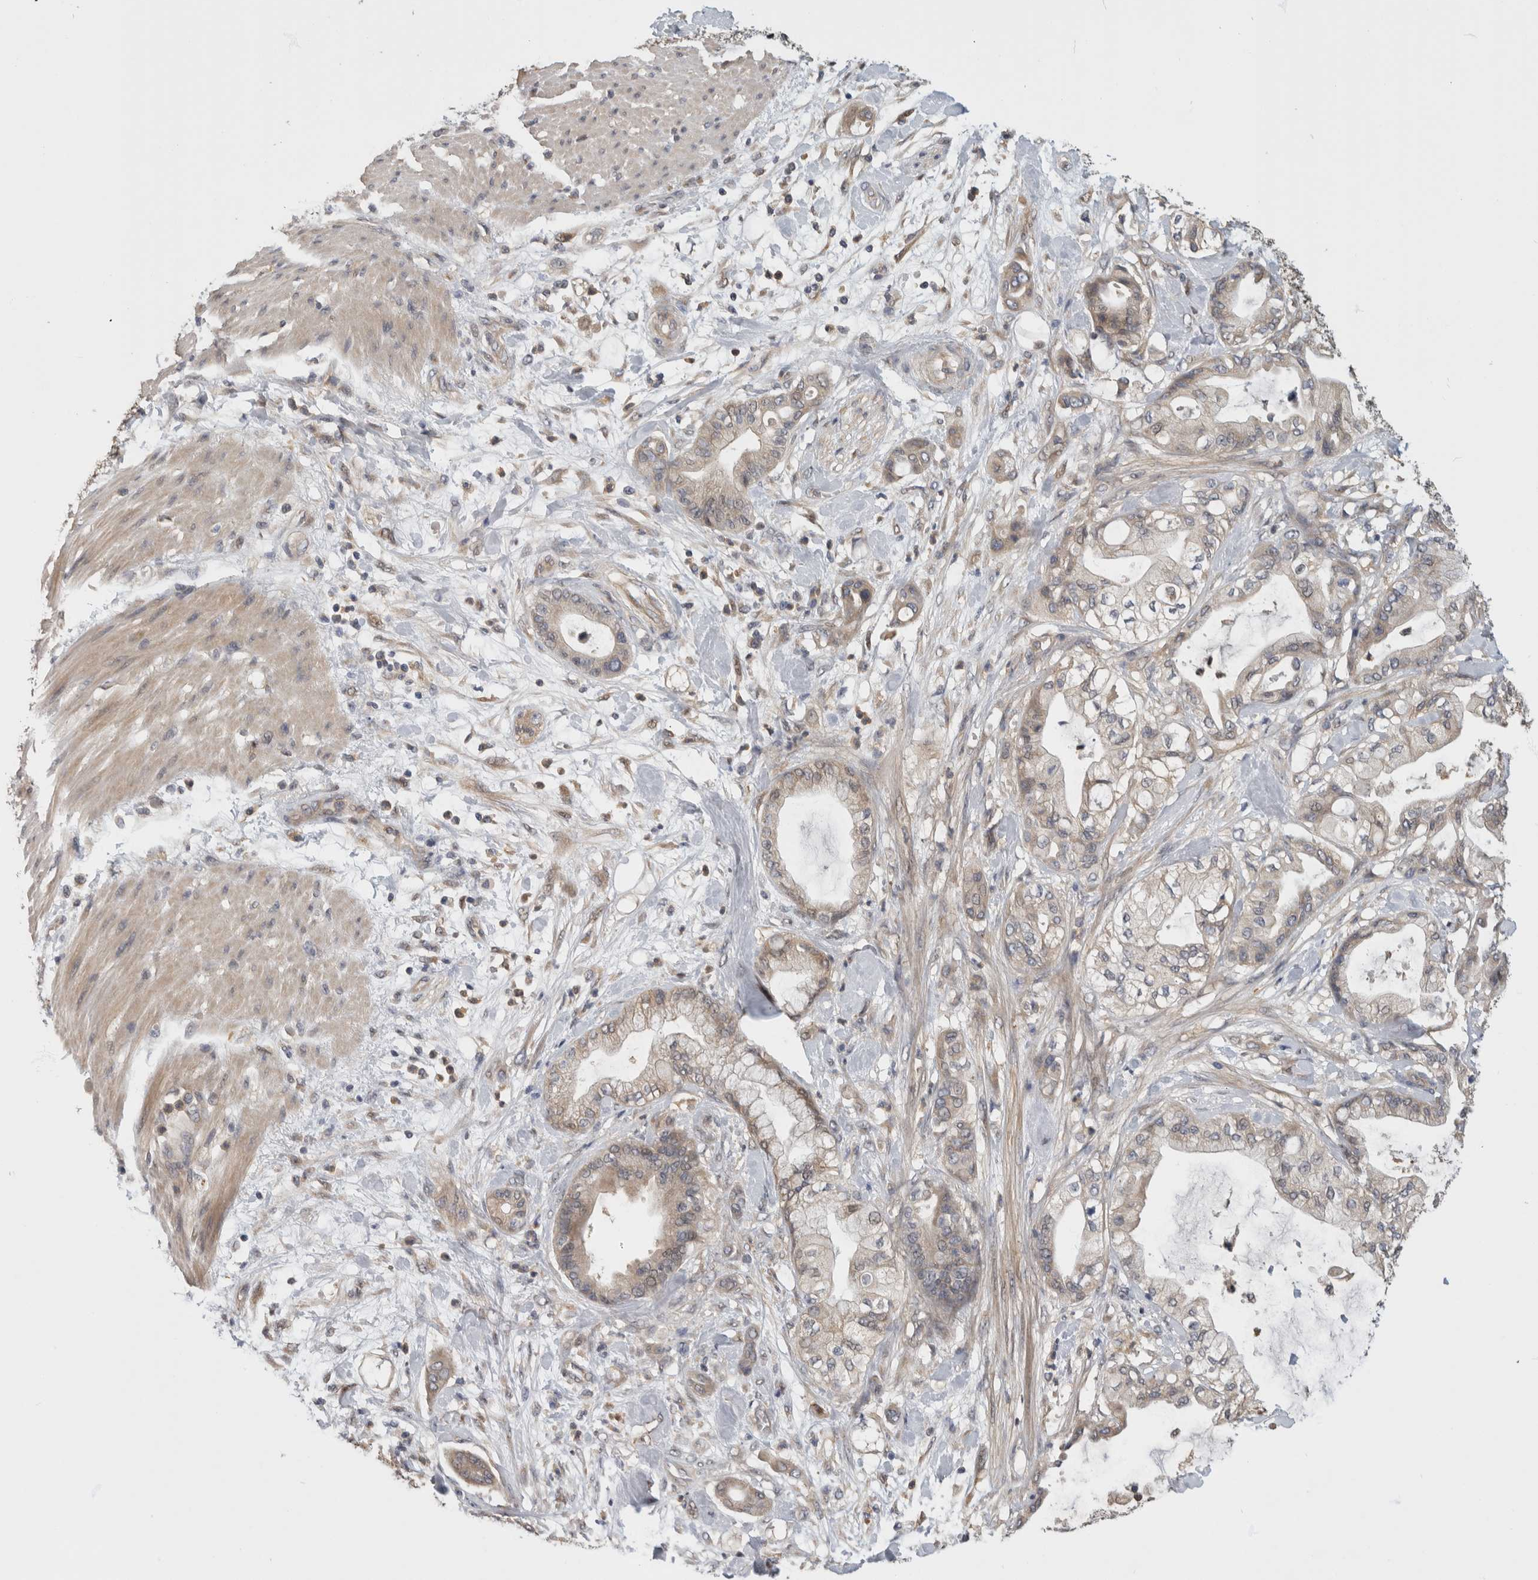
{"staining": {"intensity": "negative", "quantity": "none", "location": "none"}, "tissue": "pancreatic cancer", "cell_type": "Tumor cells", "image_type": "cancer", "snomed": [{"axis": "morphology", "description": "Adenocarcinoma, NOS"}, {"axis": "morphology", "description": "Adenocarcinoma, metastatic, NOS"}, {"axis": "topography", "description": "Lymph node"}, {"axis": "topography", "description": "Pancreas"}, {"axis": "topography", "description": "Duodenum"}], "caption": "A micrograph of pancreatic metastatic adenocarcinoma stained for a protein reveals no brown staining in tumor cells.", "gene": "PGM1", "patient": {"sex": "female", "age": 64}}